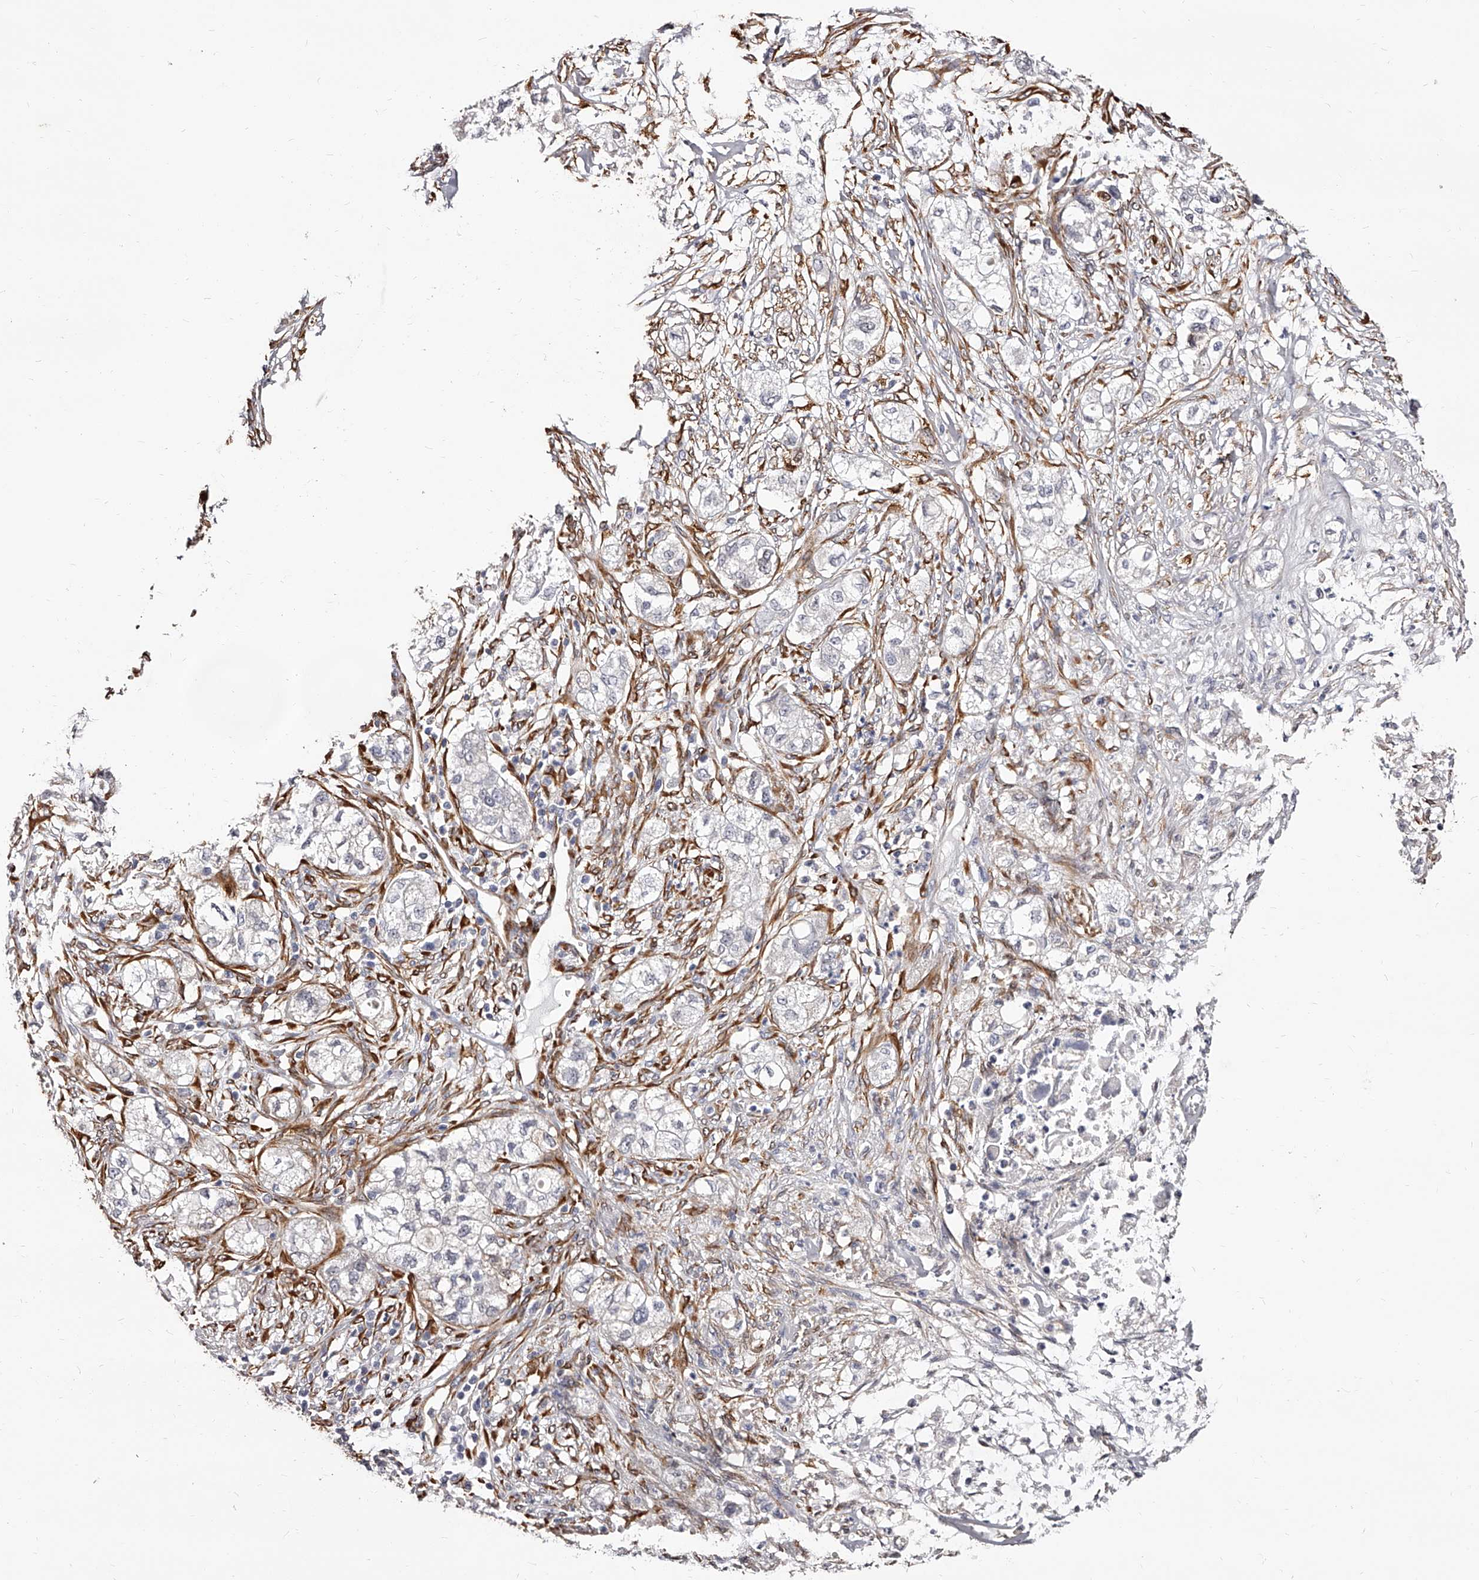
{"staining": {"intensity": "negative", "quantity": "none", "location": "none"}, "tissue": "pancreatic cancer", "cell_type": "Tumor cells", "image_type": "cancer", "snomed": [{"axis": "morphology", "description": "Adenocarcinoma, NOS"}, {"axis": "topography", "description": "Pancreas"}], "caption": "This is an IHC histopathology image of adenocarcinoma (pancreatic). There is no positivity in tumor cells.", "gene": "CD82", "patient": {"sex": "female", "age": 78}}